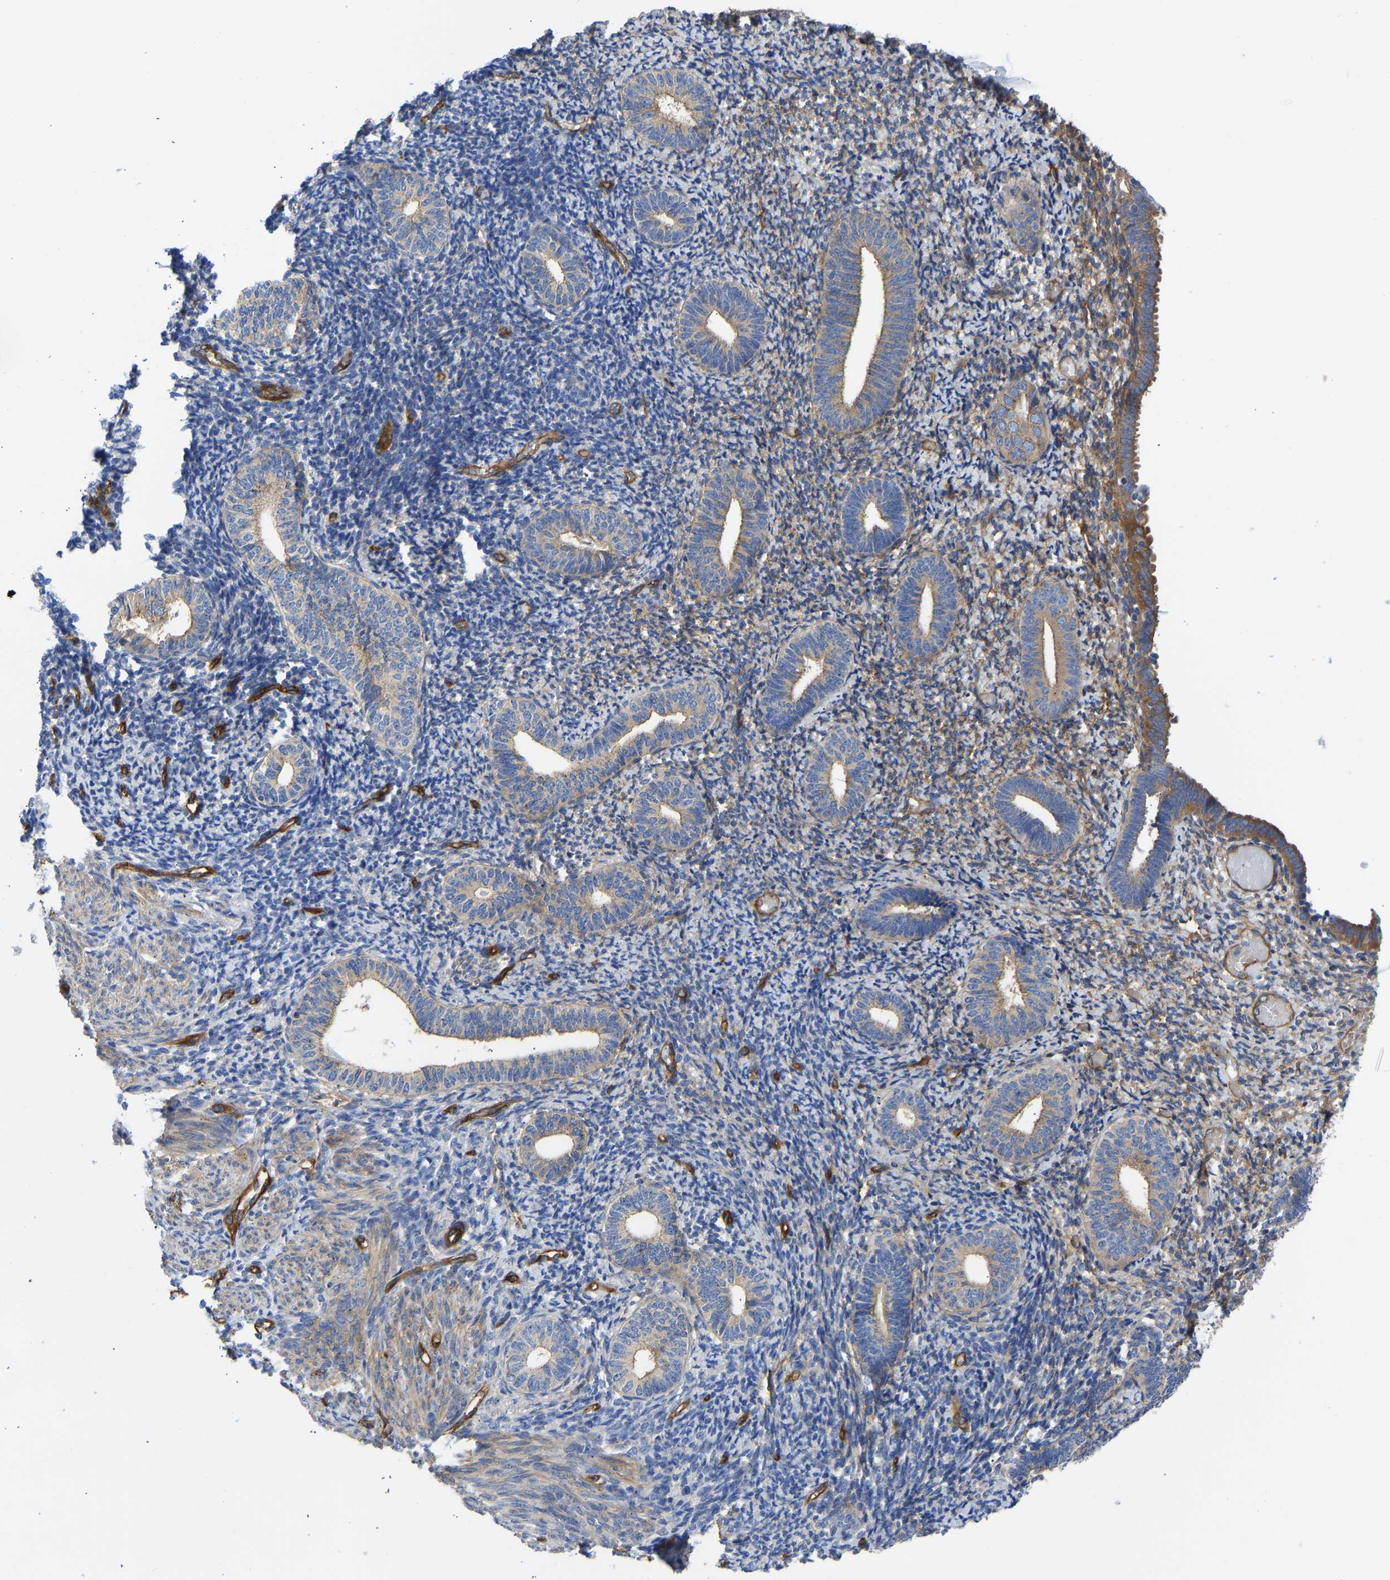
{"staining": {"intensity": "moderate", "quantity": "<25%", "location": "cytoplasmic/membranous"}, "tissue": "endometrium", "cell_type": "Cells in endometrial stroma", "image_type": "normal", "snomed": [{"axis": "morphology", "description": "Normal tissue, NOS"}, {"axis": "topography", "description": "Endometrium"}], "caption": "Protein positivity by immunohistochemistry displays moderate cytoplasmic/membranous positivity in approximately <25% of cells in endometrial stroma in normal endometrium.", "gene": "MYO1C", "patient": {"sex": "female", "age": 66}}